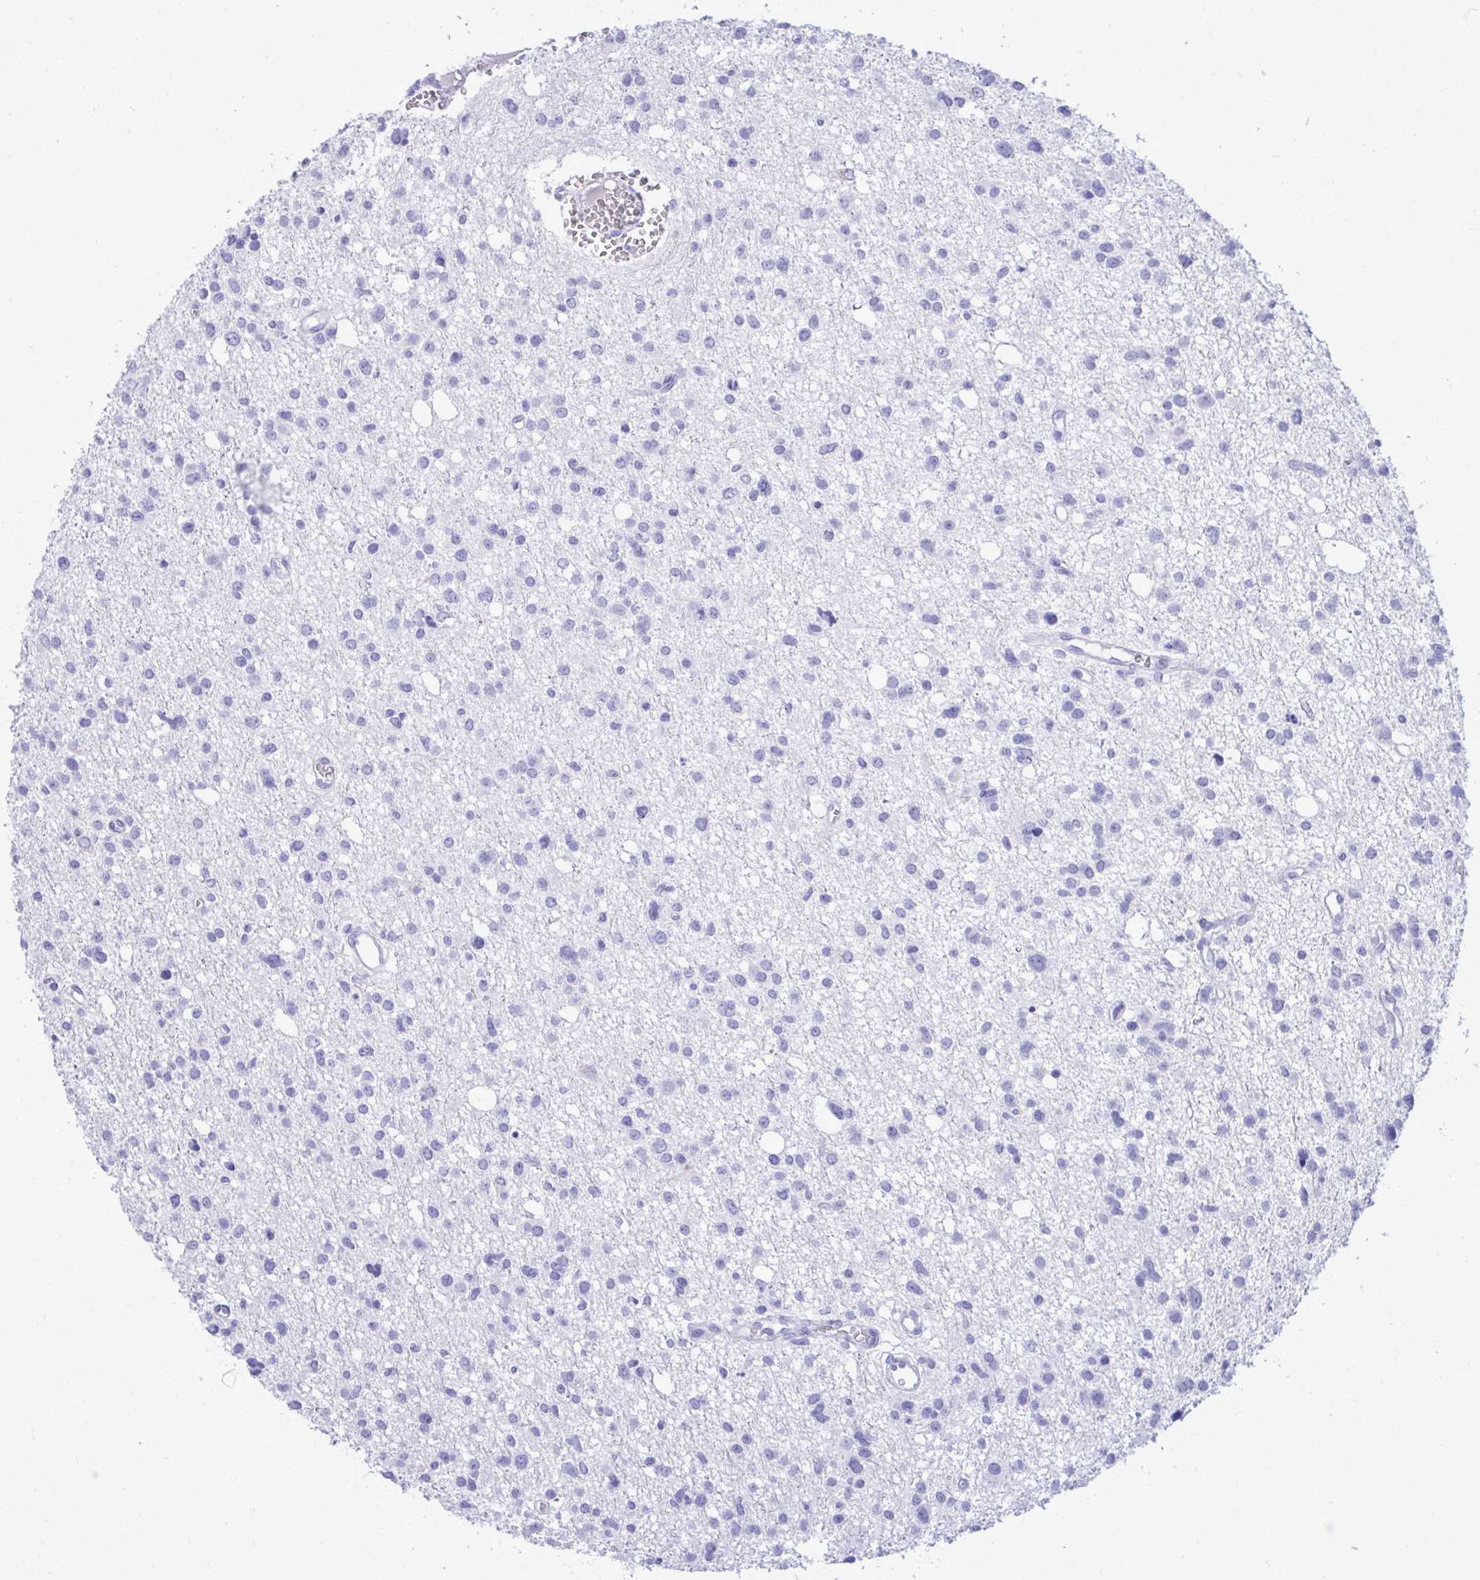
{"staining": {"intensity": "negative", "quantity": "none", "location": "none"}, "tissue": "glioma", "cell_type": "Tumor cells", "image_type": "cancer", "snomed": [{"axis": "morphology", "description": "Glioma, malignant, High grade"}, {"axis": "topography", "description": "Brain"}], "caption": "DAB (3,3'-diaminobenzidine) immunohistochemical staining of human malignant glioma (high-grade) exhibits no significant expression in tumor cells.", "gene": "ANKDD1B", "patient": {"sex": "male", "age": 23}}